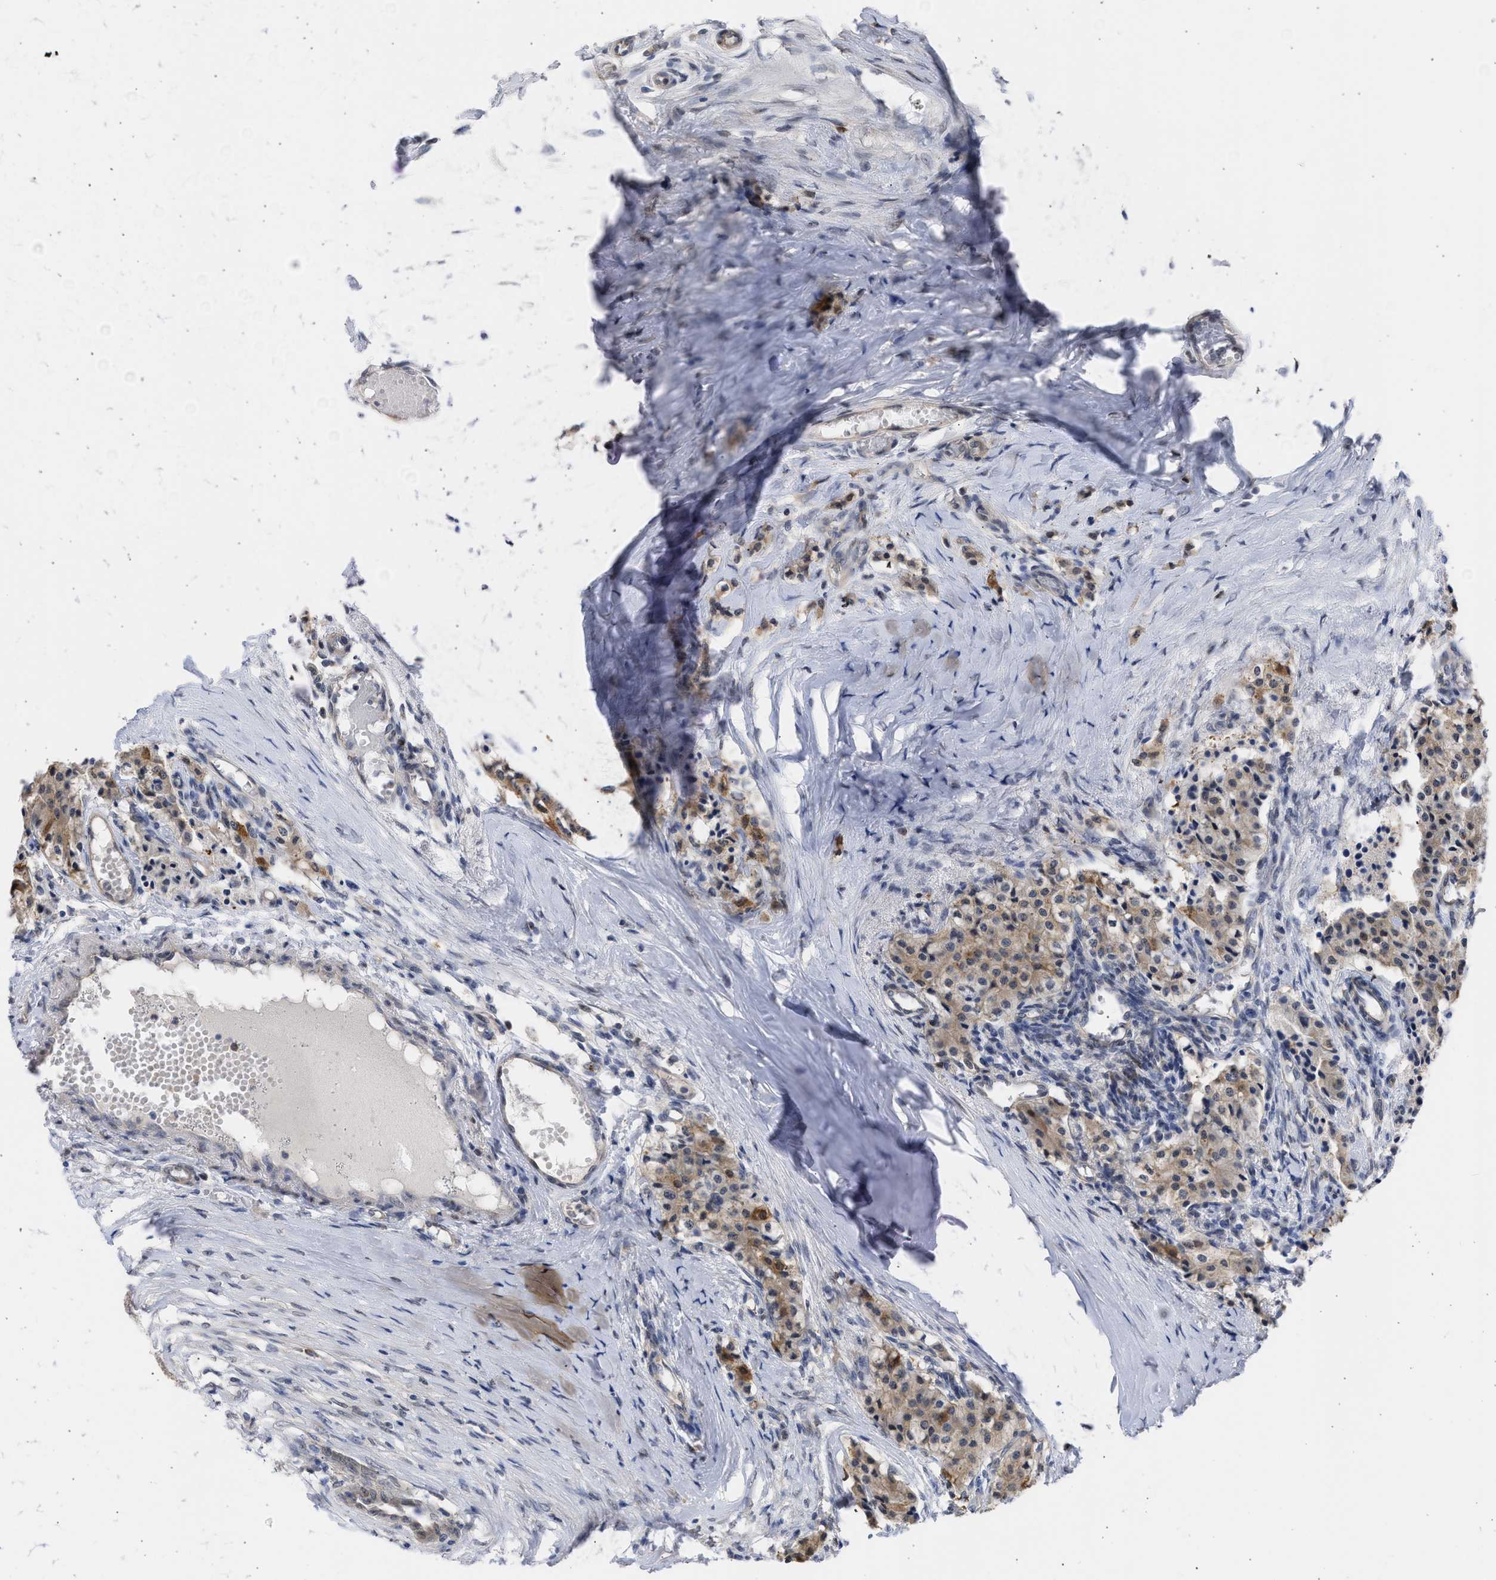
{"staining": {"intensity": "moderate", "quantity": ">75%", "location": "cytoplasmic/membranous"}, "tissue": "carcinoid", "cell_type": "Tumor cells", "image_type": "cancer", "snomed": [{"axis": "morphology", "description": "Carcinoid, malignant, NOS"}, {"axis": "topography", "description": "Colon"}], "caption": "Human carcinoid stained with a brown dye displays moderate cytoplasmic/membranous positive expression in about >75% of tumor cells.", "gene": "THRA", "patient": {"sex": "female", "age": 52}}